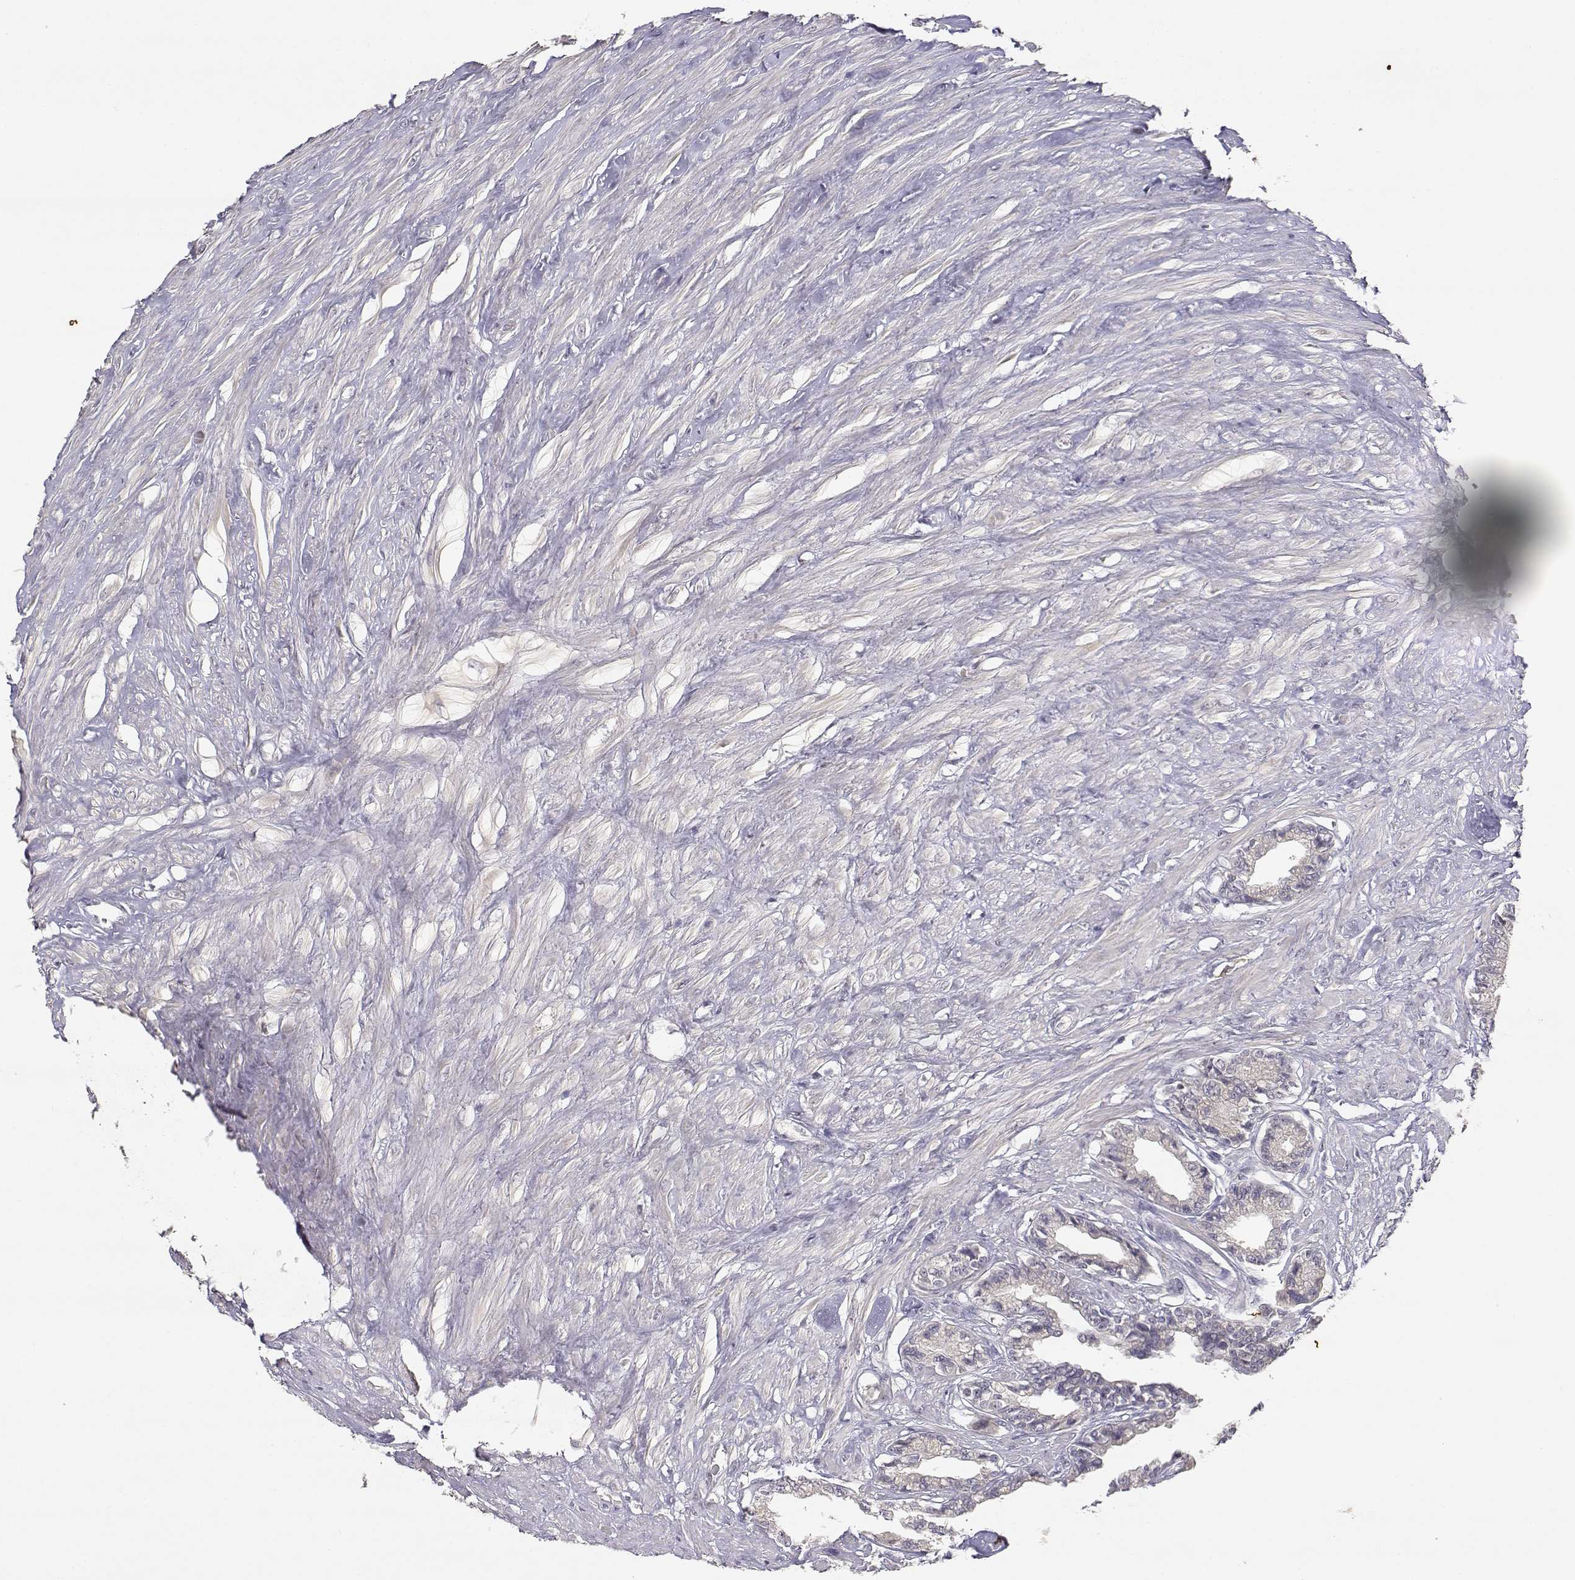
{"staining": {"intensity": "negative", "quantity": "none", "location": "none"}, "tissue": "seminal vesicle", "cell_type": "Glandular cells", "image_type": "normal", "snomed": [{"axis": "morphology", "description": "Normal tissue, NOS"}, {"axis": "morphology", "description": "Urothelial carcinoma, NOS"}, {"axis": "topography", "description": "Urinary bladder"}, {"axis": "topography", "description": "Seminal veicle"}], "caption": "IHC image of benign seminal vesicle: human seminal vesicle stained with DAB reveals no significant protein expression in glandular cells.", "gene": "RAD51", "patient": {"sex": "male", "age": 76}}